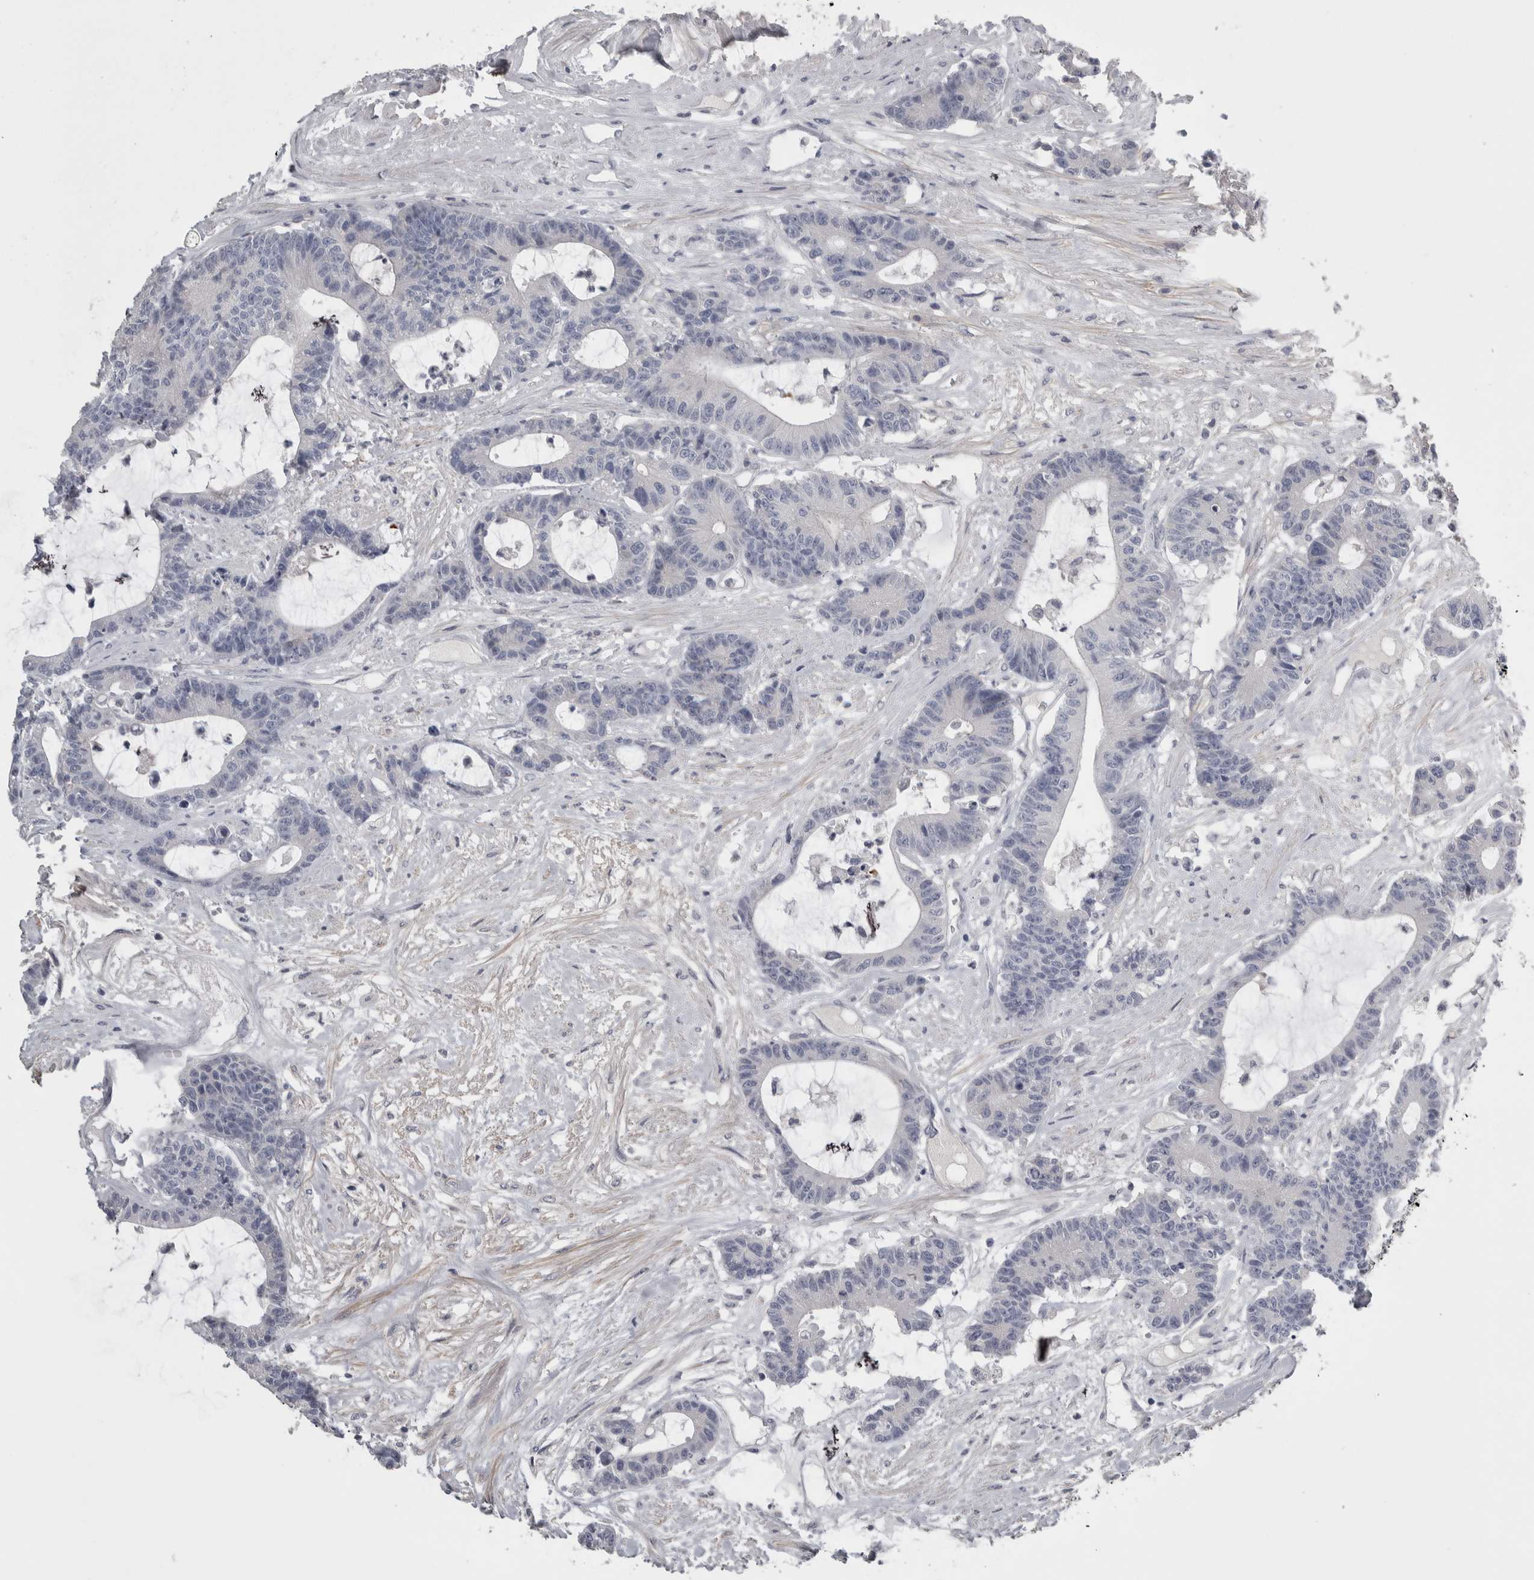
{"staining": {"intensity": "negative", "quantity": "none", "location": "none"}, "tissue": "colorectal cancer", "cell_type": "Tumor cells", "image_type": "cancer", "snomed": [{"axis": "morphology", "description": "Adenocarcinoma, NOS"}, {"axis": "topography", "description": "Colon"}], "caption": "The photomicrograph shows no significant expression in tumor cells of colorectal cancer (adenocarcinoma). Nuclei are stained in blue.", "gene": "TCAP", "patient": {"sex": "female", "age": 84}}